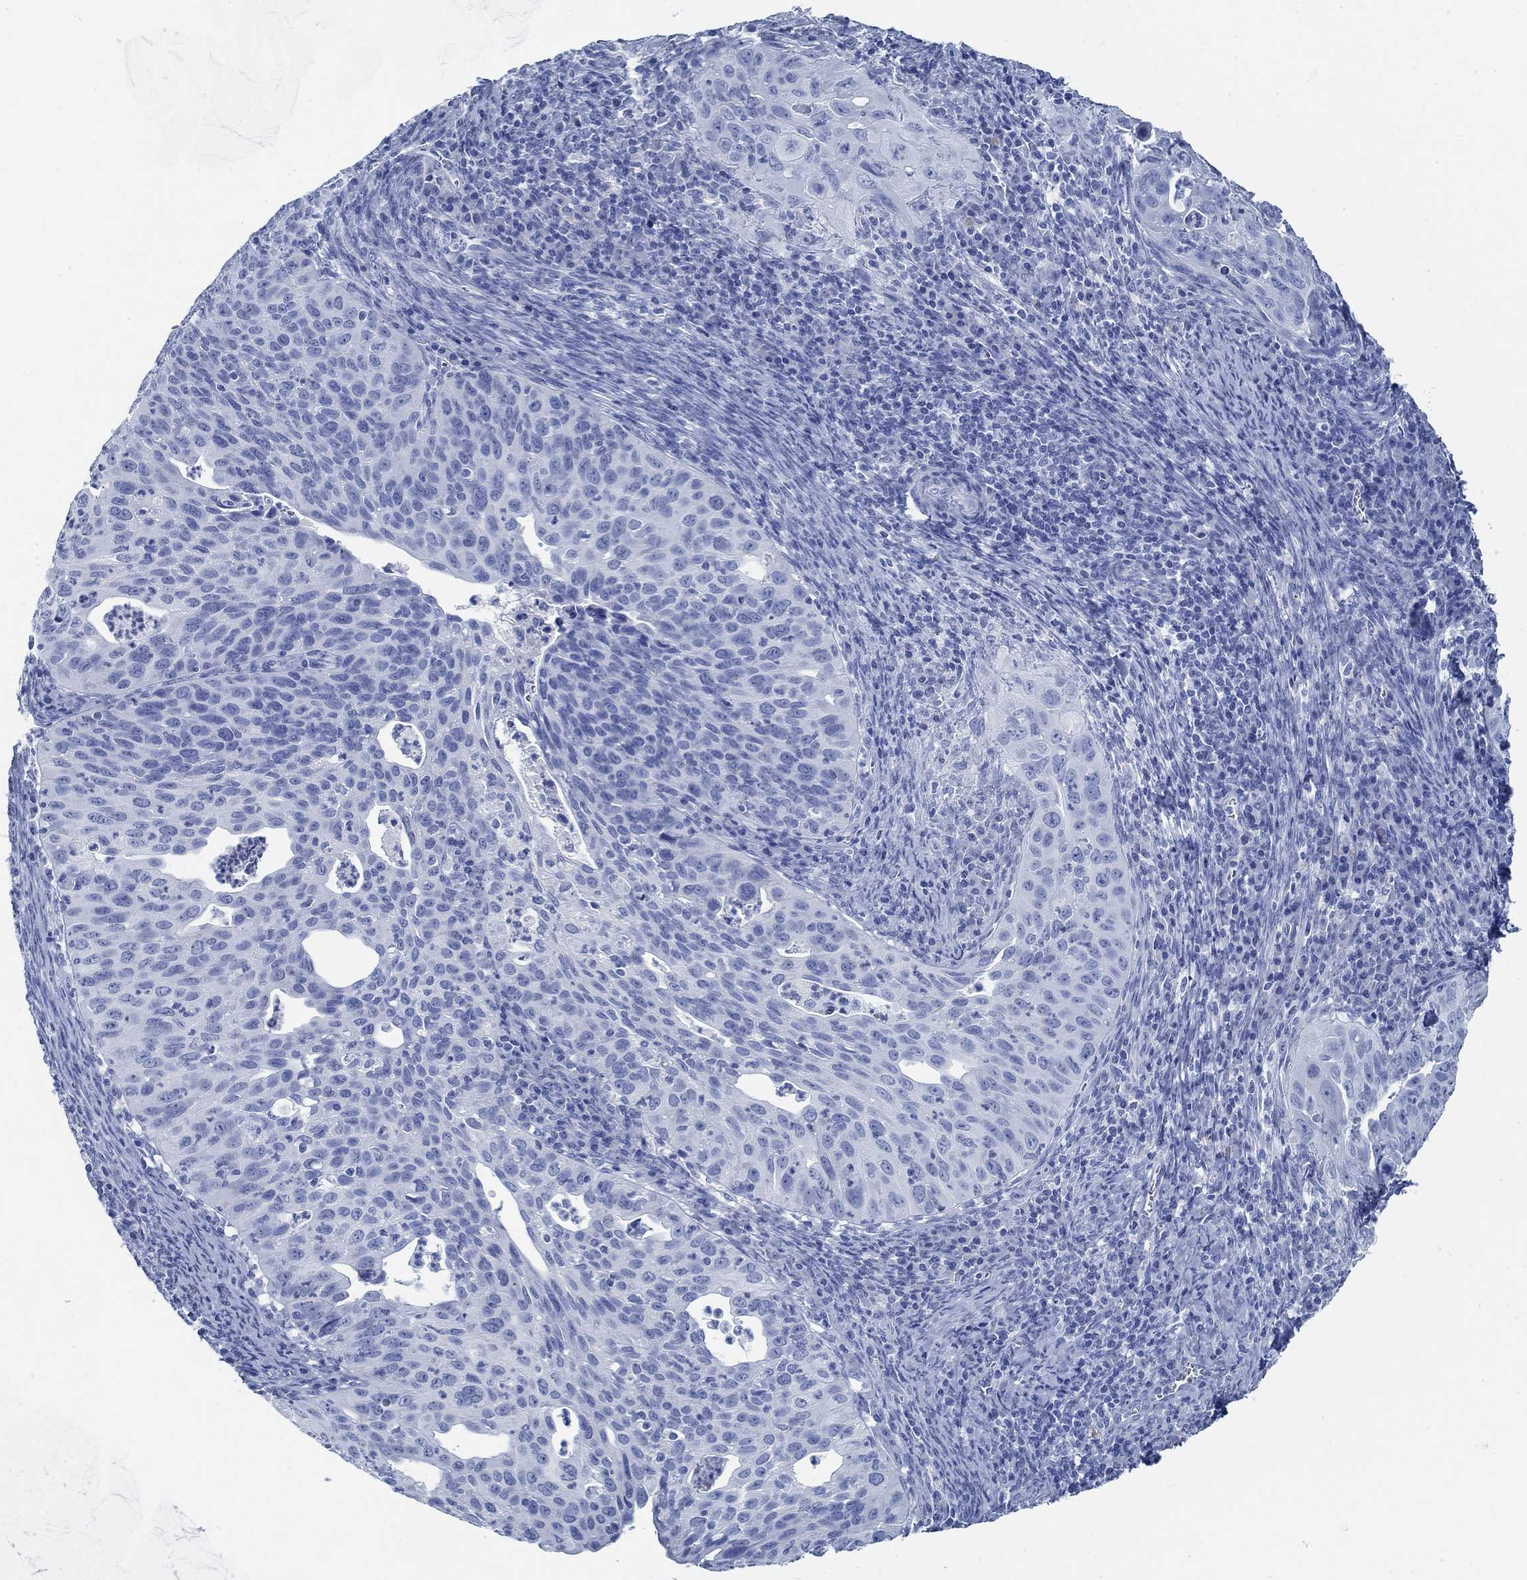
{"staining": {"intensity": "negative", "quantity": "none", "location": "none"}, "tissue": "cervical cancer", "cell_type": "Tumor cells", "image_type": "cancer", "snomed": [{"axis": "morphology", "description": "Squamous cell carcinoma, NOS"}, {"axis": "topography", "description": "Cervix"}], "caption": "Tumor cells show no significant protein positivity in cervical cancer (squamous cell carcinoma).", "gene": "SLC45A1", "patient": {"sex": "female", "age": 26}}